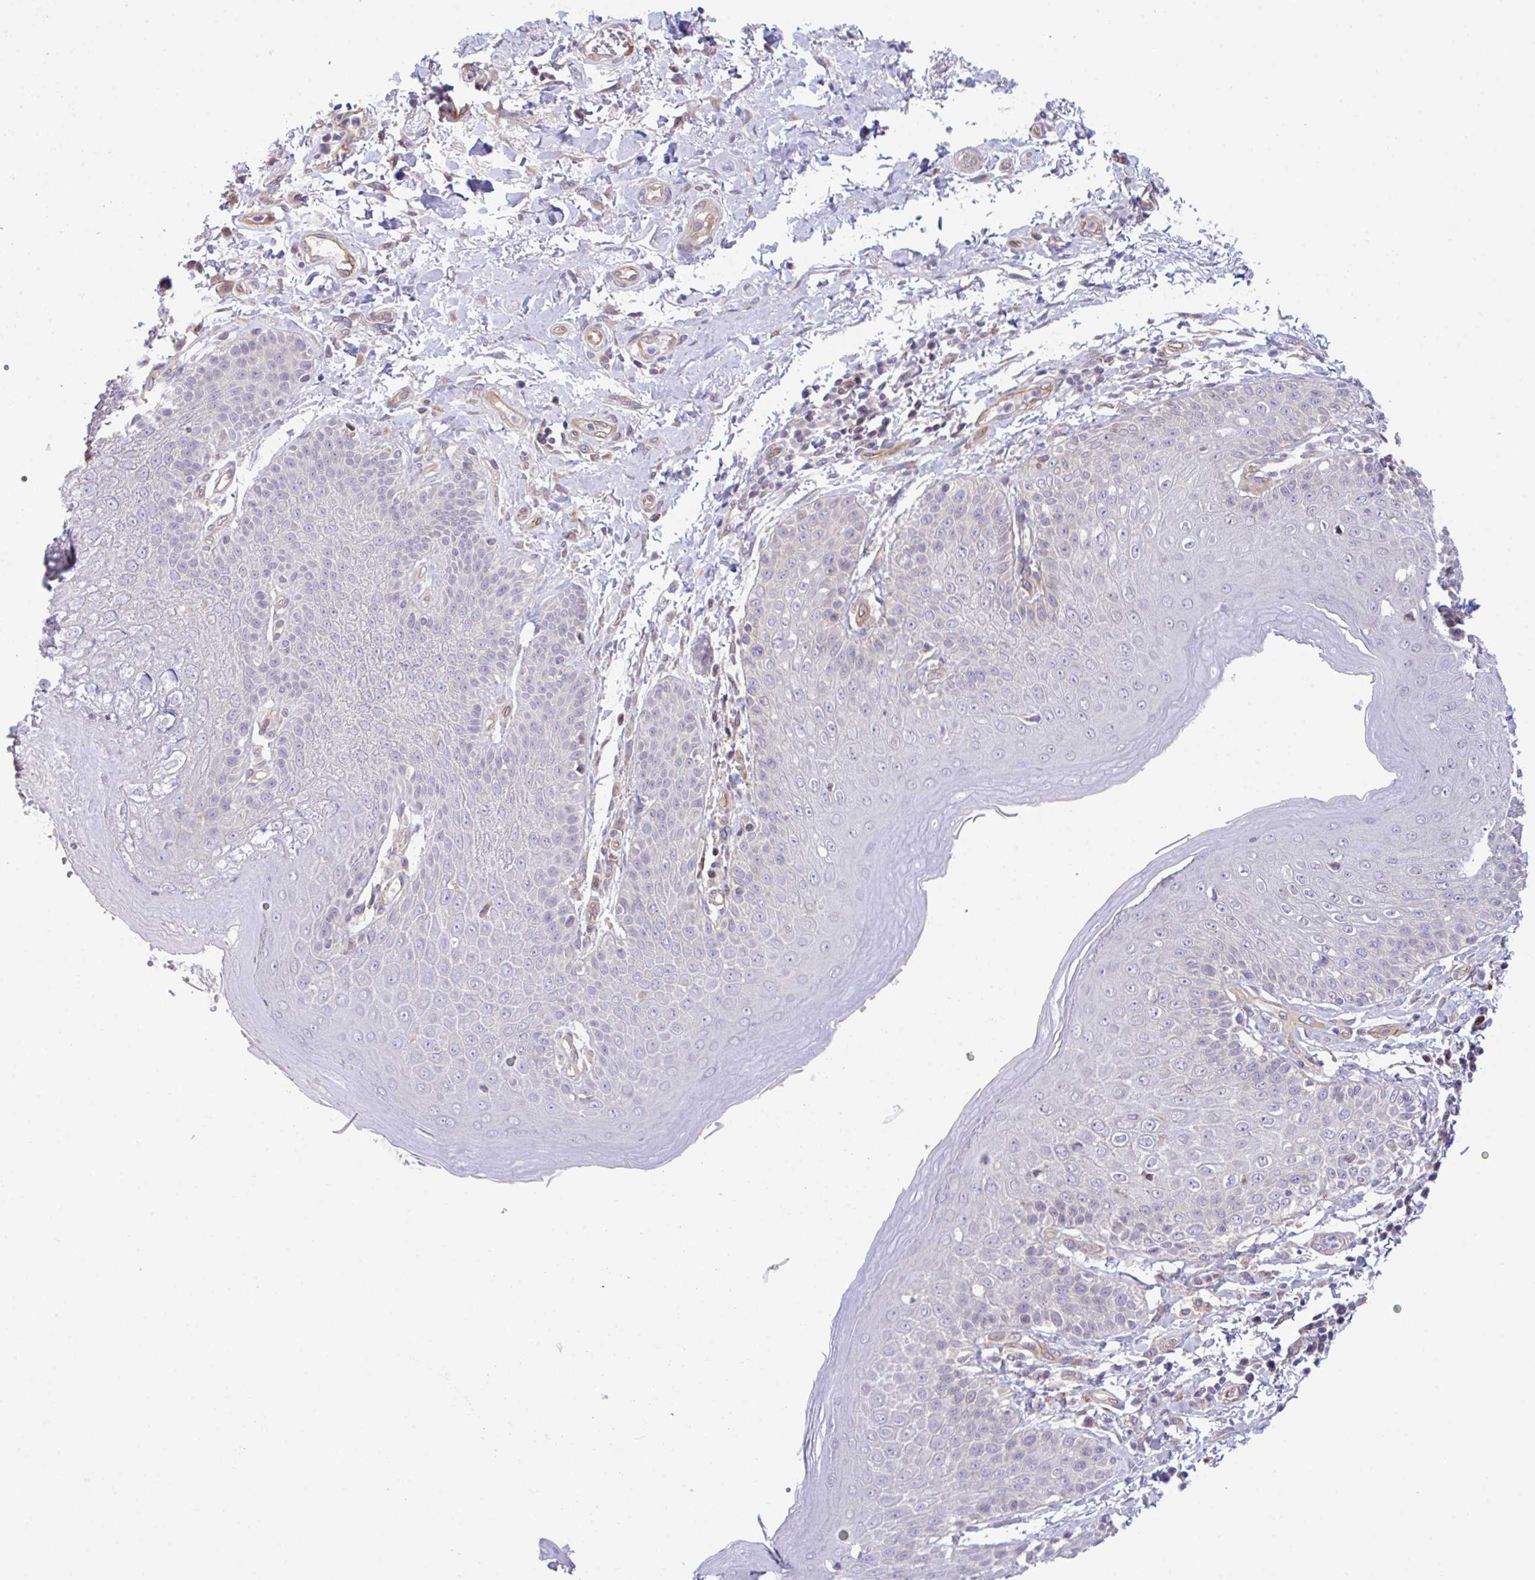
{"staining": {"intensity": "weak", "quantity": "<25%", "location": "cytoplasmic/membranous"}, "tissue": "skin", "cell_type": "Epidermal cells", "image_type": "normal", "snomed": [{"axis": "morphology", "description": "Normal tissue, NOS"}, {"axis": "topography", "description": "Peripheral nerve tissue"}], "caption": "DAB immunohistochemical staining of normal human skin exhibits no significant staining in epidermal cells.", "gene": "ZBED3", "patient": {"sex": "male", "age": 51}}